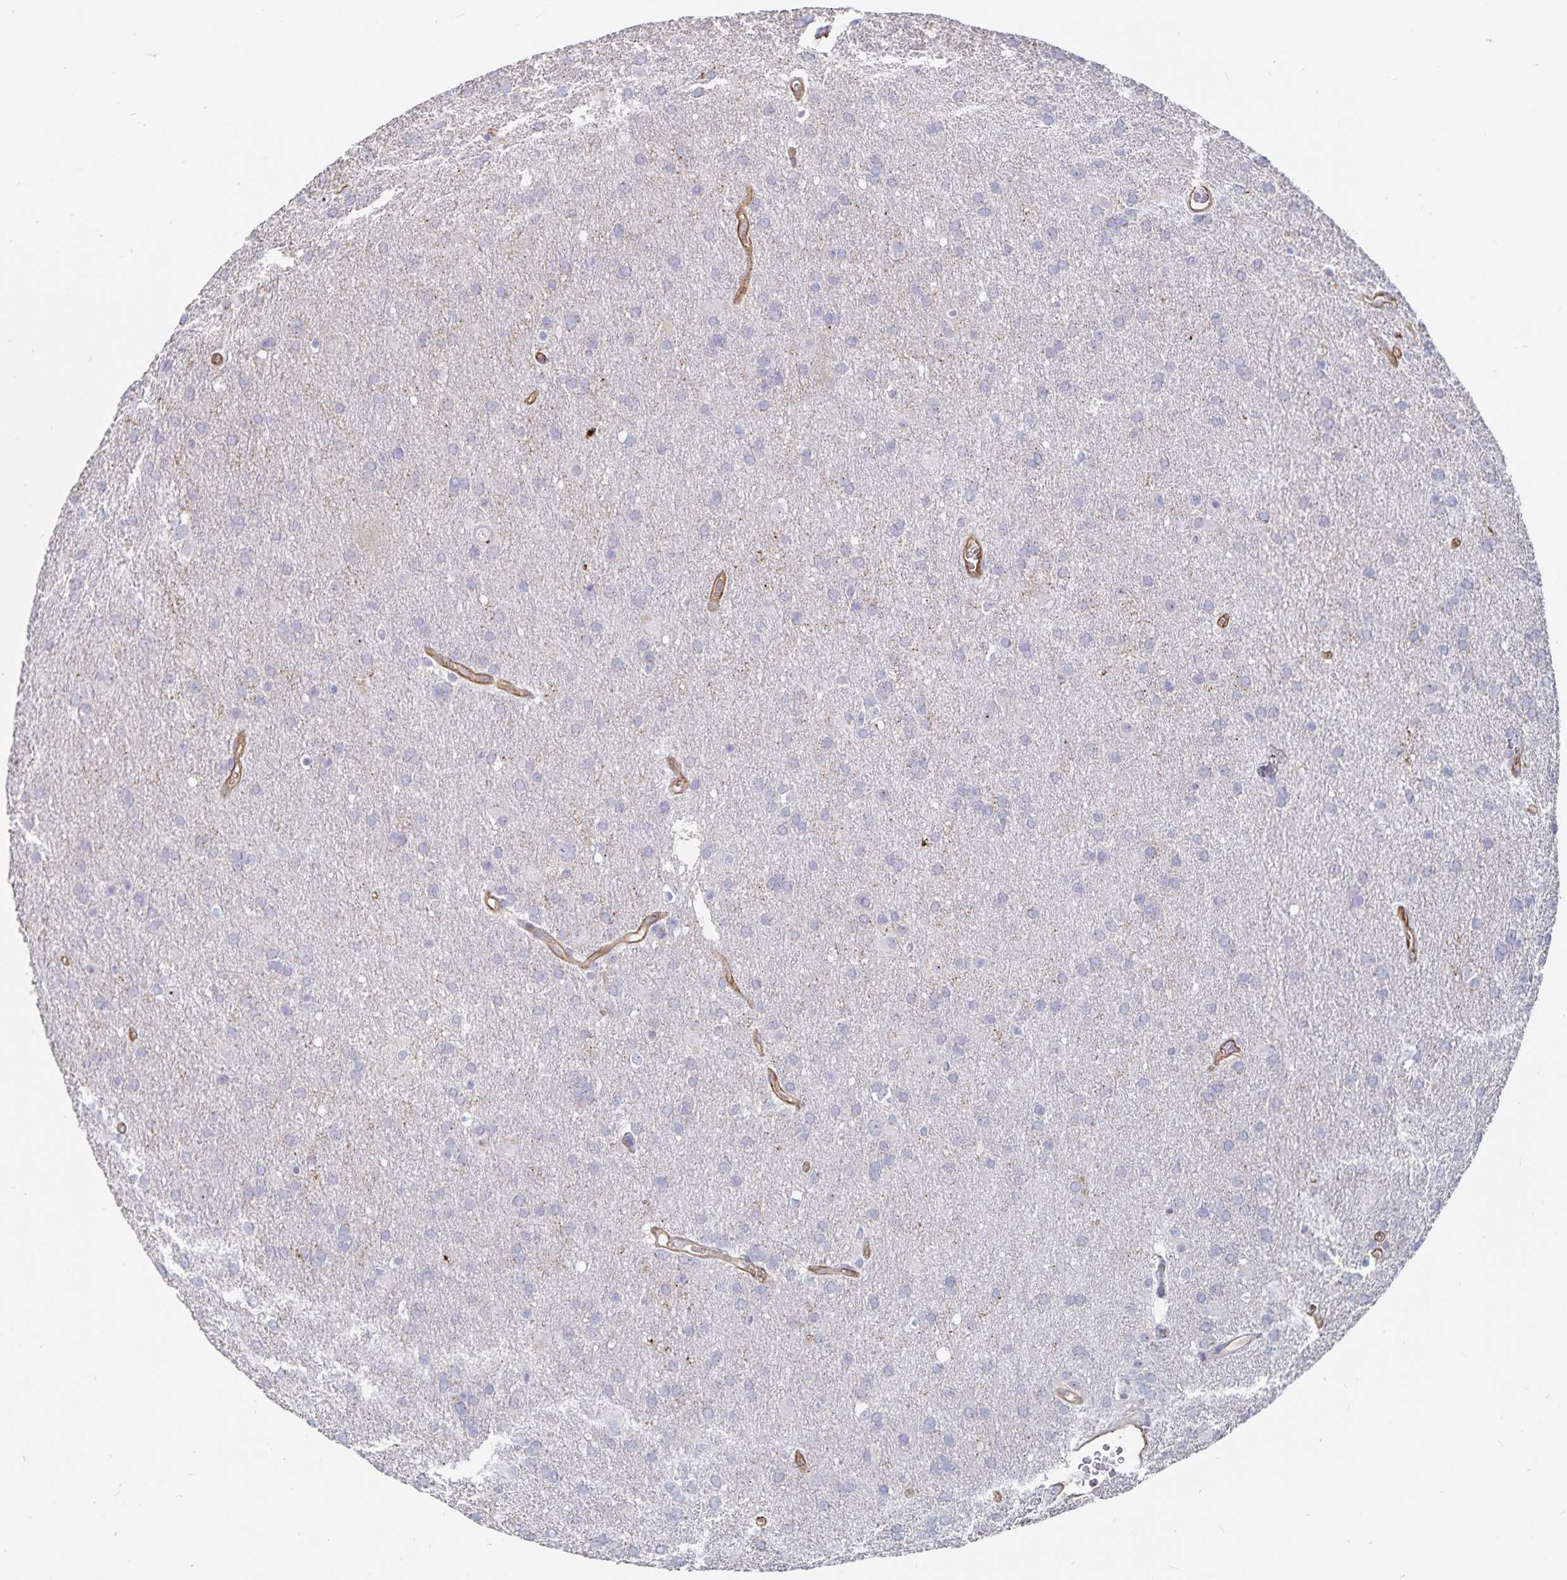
{"staining": {"intensity": "negative", "quantity": "none", "location": "none"}, "tissue": "glioma", "cell_type": "Tumor cells", "image_type": "cancer", "snomed": [{"axis": "morphology", "description": "Glioma, malignant, Low grade"}, {"axis": "topography", "description": "Brain"}], "caption": "High power microscopy photomicrograph of an IHC image of malignant low-grade glioma, revealing no significant staining in tumor cells.", "gene": "SSTR1", "patient": {"sex": "male", "age": 66}}